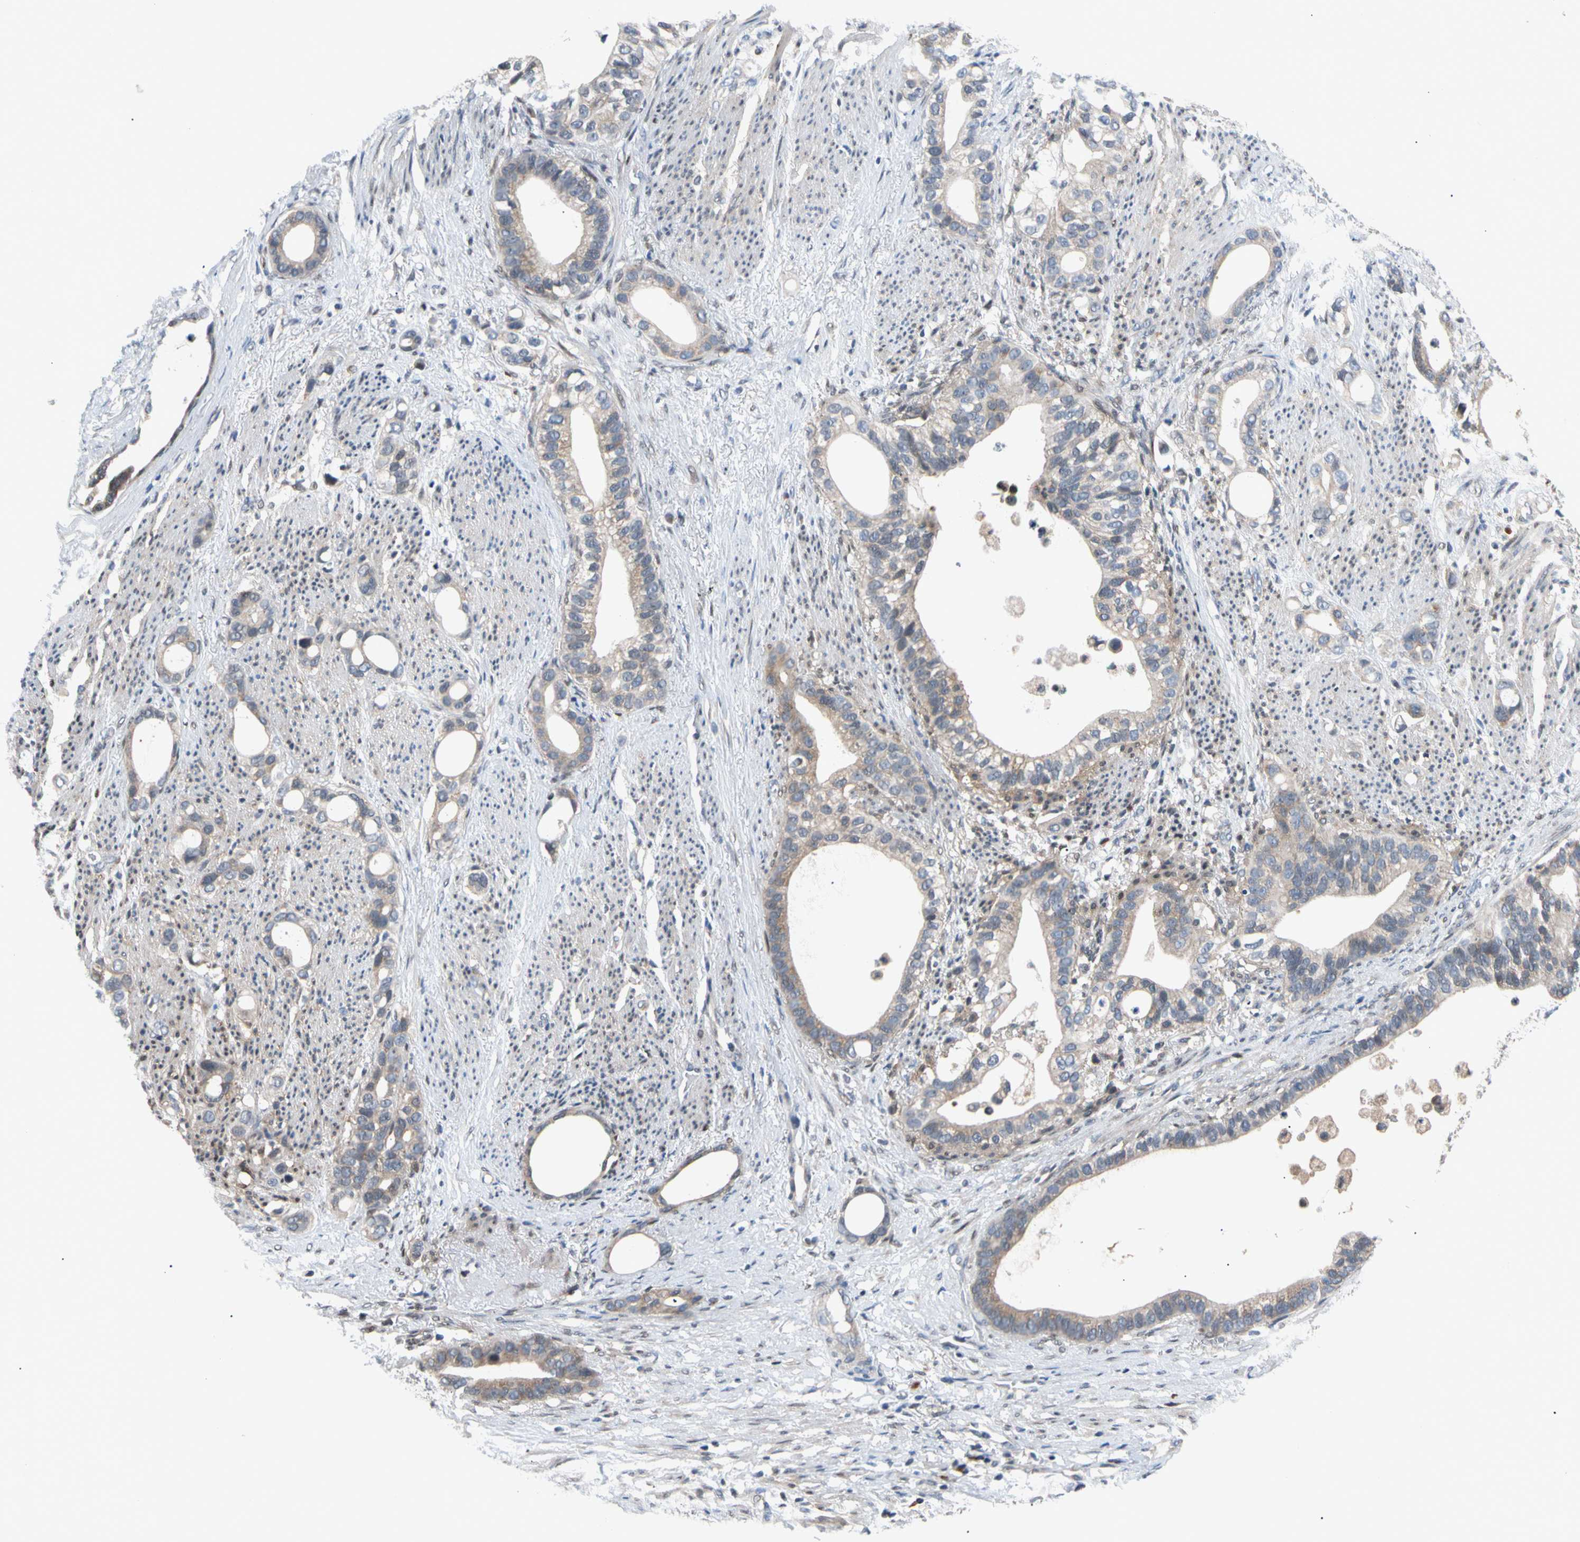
{"staining": {"intensity": "weak", "quantity": "<25%", "location": "cytoplasmic/membranous"}, "tissue": "stomach cancer", "cell_type": "Tumor cells", "image_type": "cancer", "snomed": [{"axis": "morphology", "description": "Adenocarcinoma, NOS"}, {"axis": "topography", "description": "Stomach"}], "caption": "Immunohistochemical staining of adenocarcinoma (stomach) displays no significant expression in tumor cells.", "gene": "SEC23B", "patient": {"sex": "female", "age": 75}}